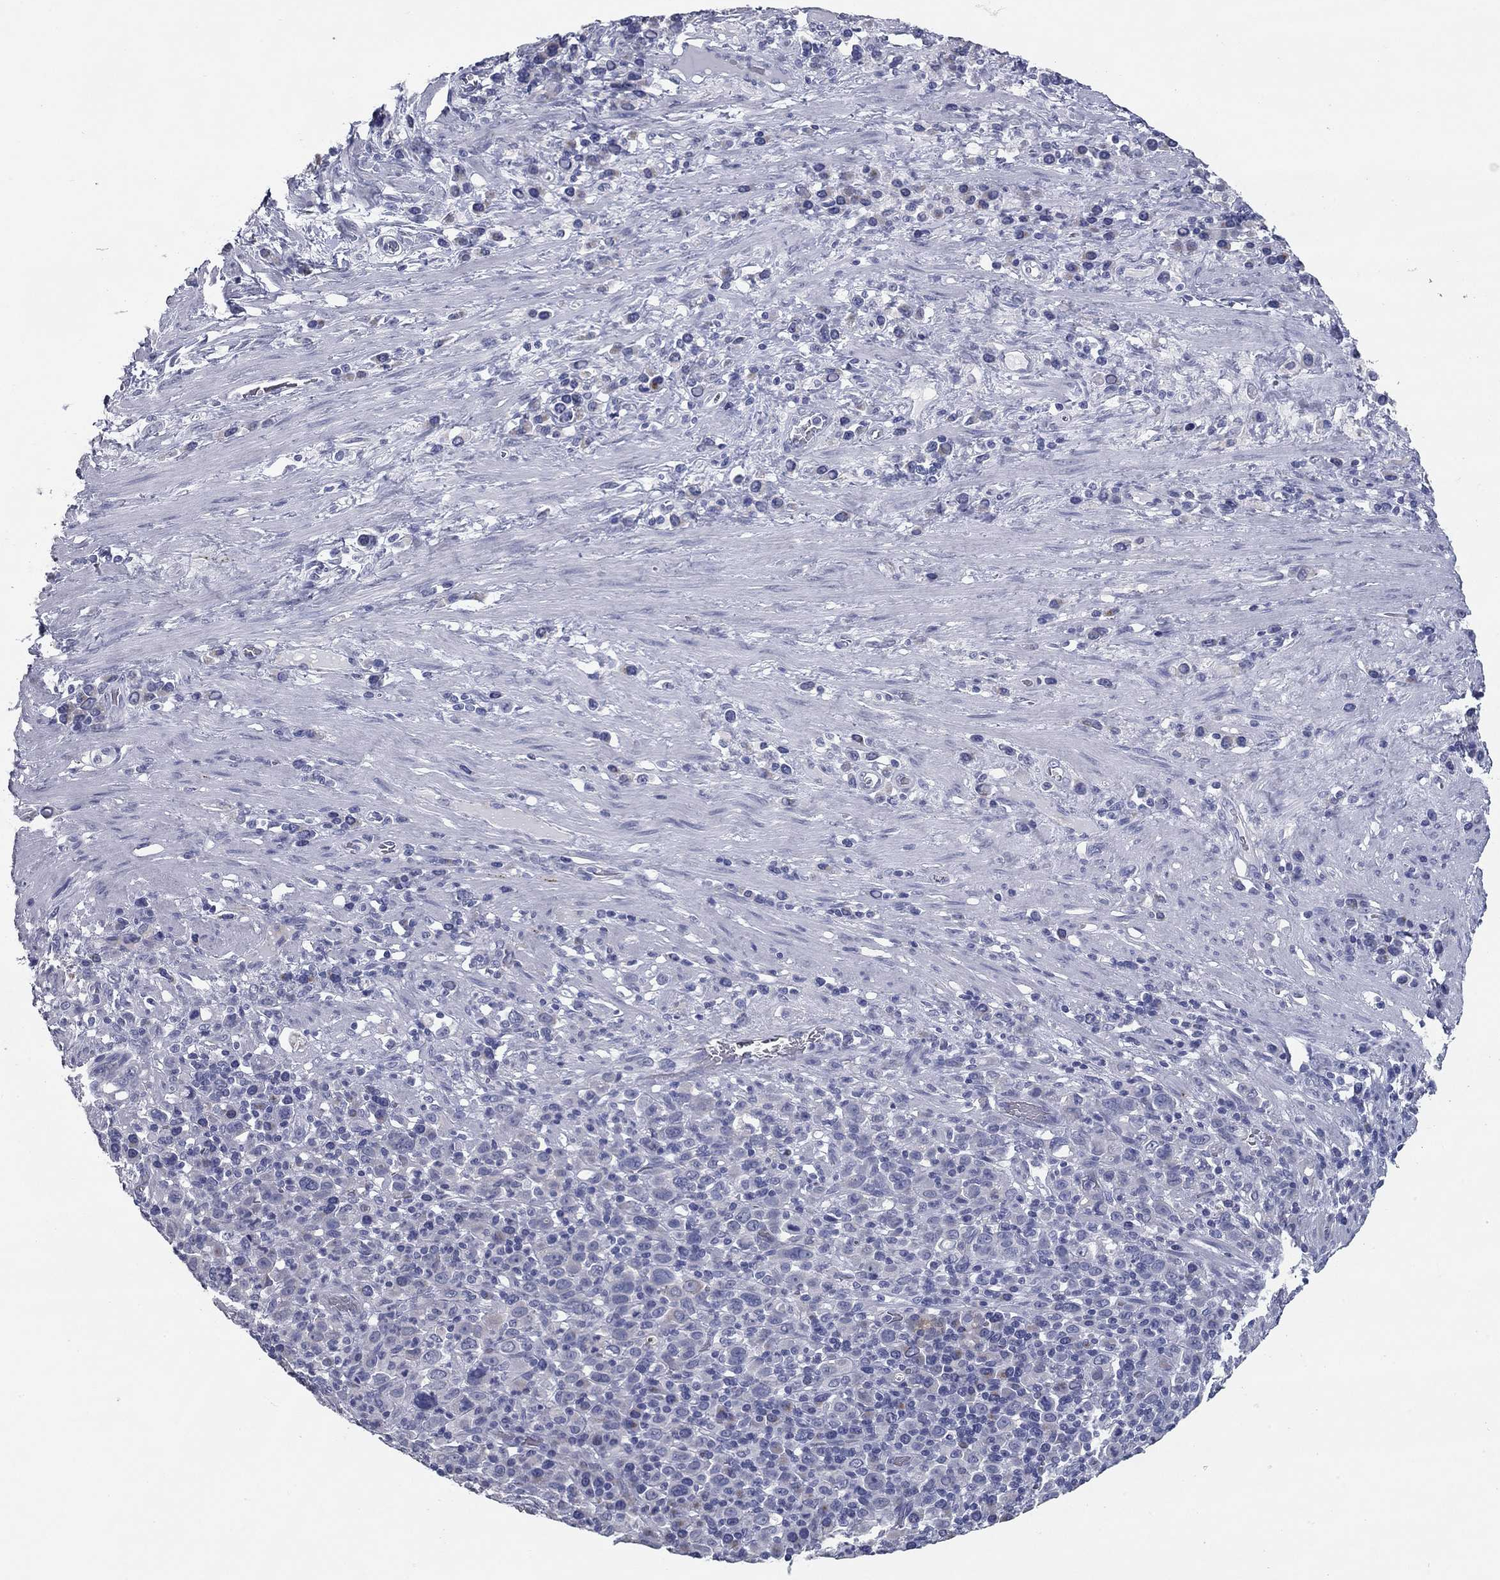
{"staining": {"intensity": "negative", "quantity": "none", "location": "none"}, "tissue": "stomach cancer", "cell_type": "Tumor cells", "image_type": "cancer", "snomed": [{"axis": "morphology", "description": "Adenocarcinoma, NOS"}, {"axis": "topography", "description": "Stomach, upper"}], "caption": "The histopathology image exhibits no staining of tumor cells in stomach cancer (adenocarcinoma). The staining was performed using DAB to visualize the protein expression in brown, while the nuclei were stained in blue with hematoxylin (Magnification: 20x).", "gene": "TAC1", "patient": {"sex": "male", "age": 75}}